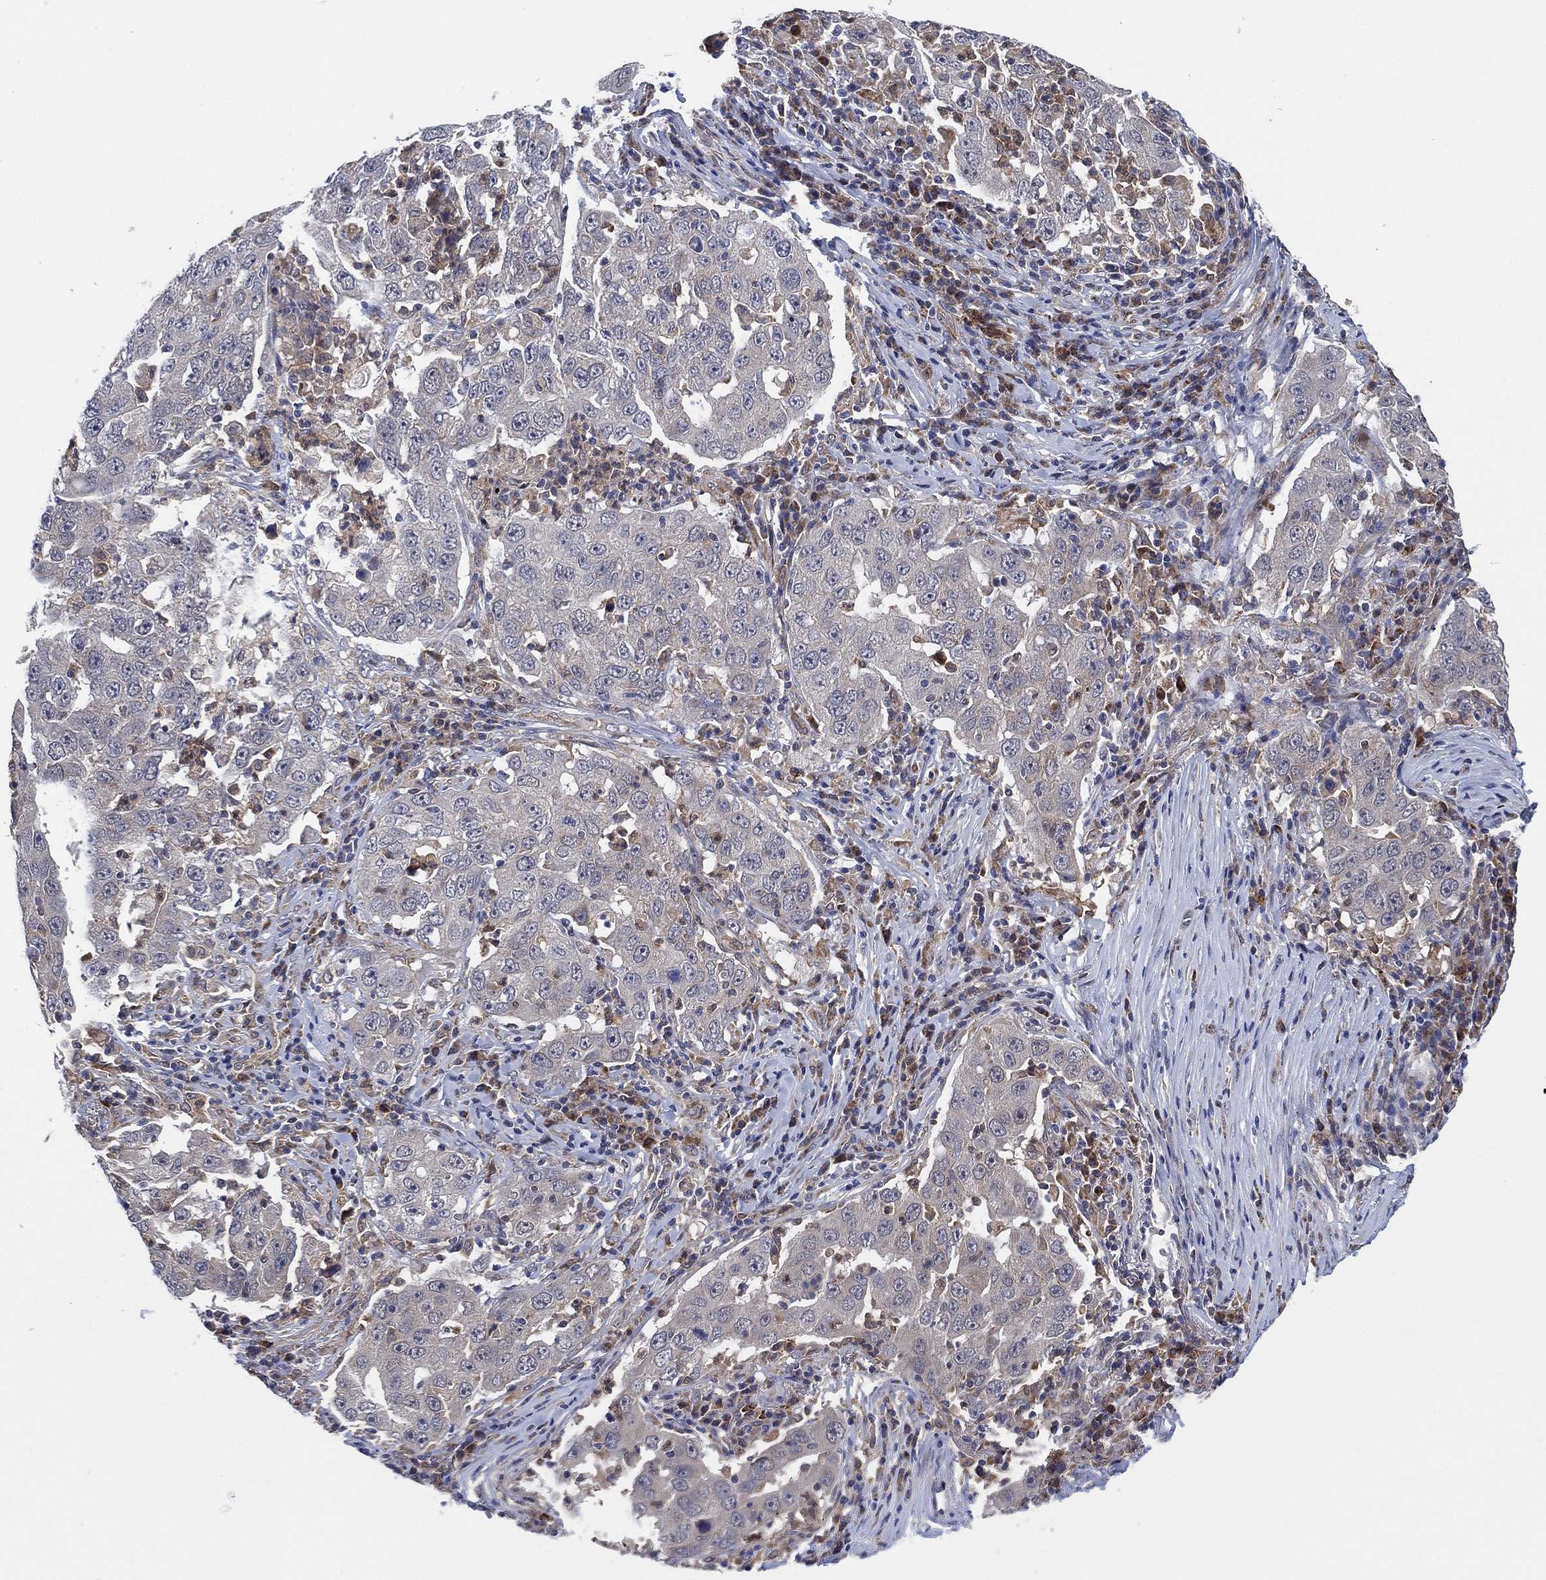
{"staining": {"intensity": "negative", "quantity": "none", "location": "none"}, "tissue": "lung cancer", "cell_type": "Tumor cells", "image_type": "cancer", "snomed": [{"axis": "morphology", "description": "Adenocarcinoma, NOS"}, {"axis": "topography", "description": "Lung"}], "caption": "Immunohistochemistry (IHC) of human lung adenocarcinoma exhibits no positivity in tumor cells. (Brightfield microscopy of DAB (3,3'-diaminobenzidine) immunohistochemistry (IHC) at high magnification).", "gene": "FES", "patient": {"sex": "male", "age": 73}}